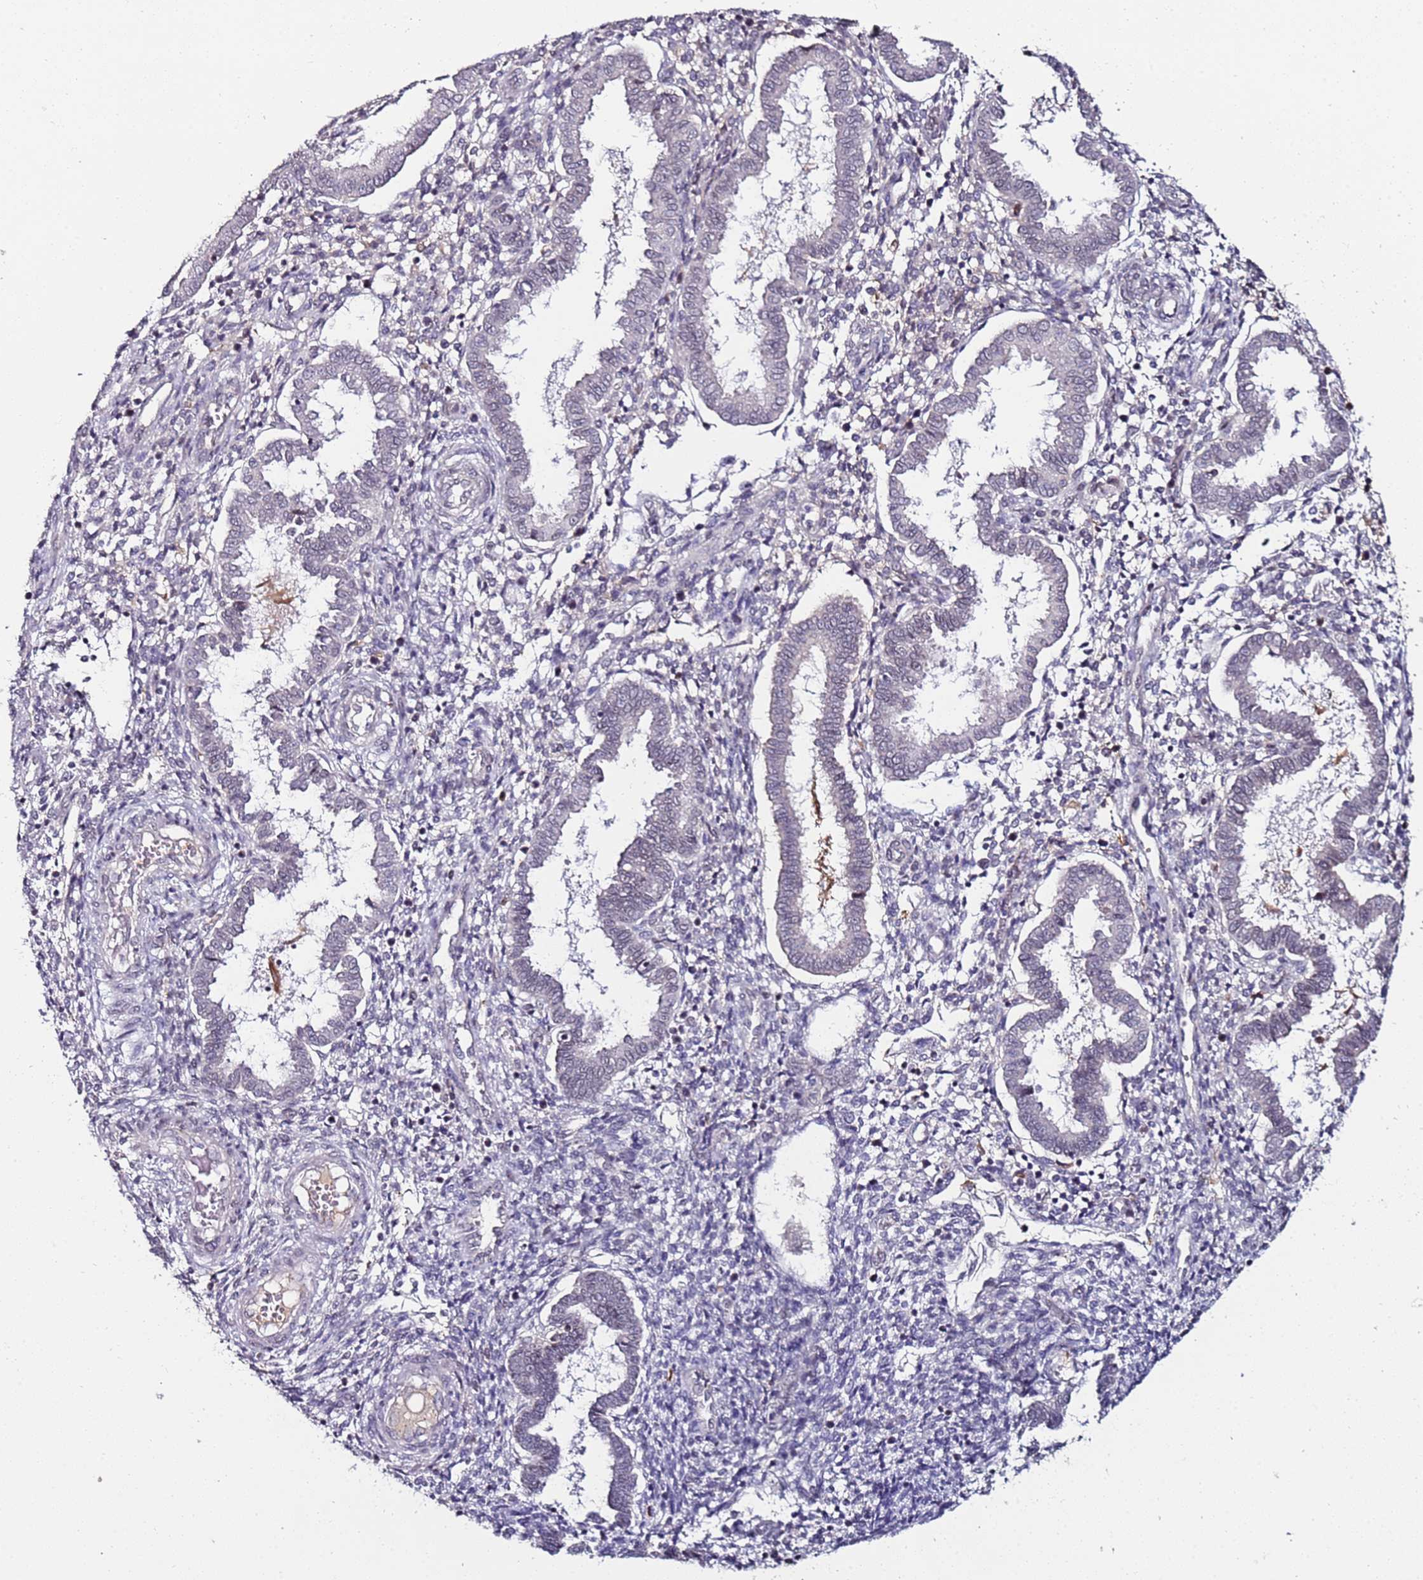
{"staining": {"intensity": "negative", "quantity": "none", "location": "none"}, "tissue": "endometrium", "cell_type": "Cells in endometrial stroma", "image_type": "normal", "snomed": [{"axis": "morphology", "description": "Normal tissue, NOS"}, {"axis": "topography", "description": "Endometrium"}], "caption": "IHC image of unremarkable endometrium: human endometrium stained with DAB demonstrates no significant protein staining in cells in endometrial stroma.", "gene": "DUSP28", "patient": {"sex": "female", "age": 24}}